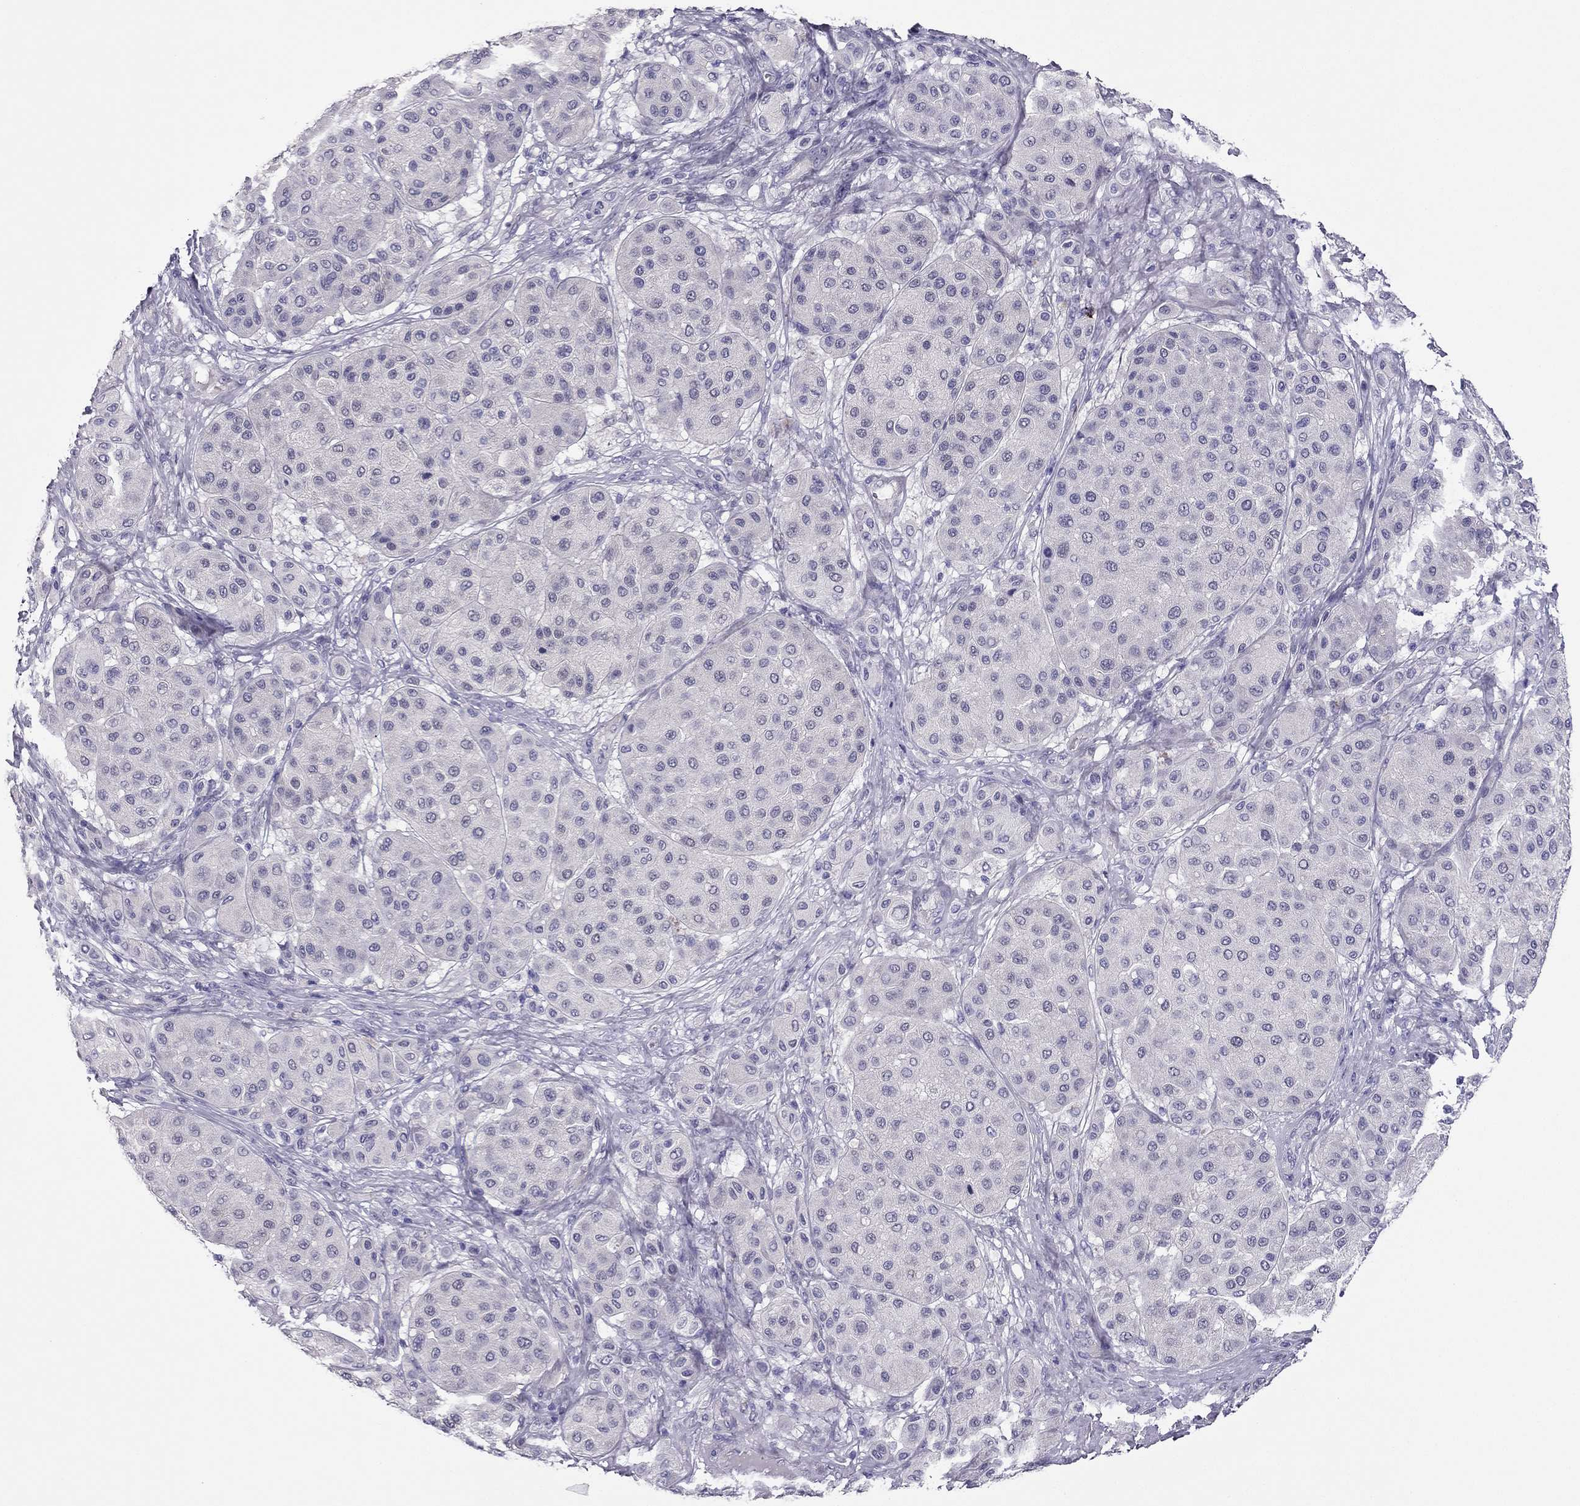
{"staining": {"intensity": "negative", "quantity": "none", "location": "none"}, "tissue": "melanoma", "cell_type": "Tumor cells", "image_type": "cancer", "snomed": [{"axis": "morphology", "description": "Malignant melanoma, Metastatic site"}, {"axis": "topography", "description": "Smooth muscle"}], "caption": "Image shows no significant protein expression in tumor cells of melanoma. The staining was performed using DAB to visualize the protein expression in brown, while the nuclei were stained in blue with hematoxylin (Magnification: 20x).", "gene": "PDE6A", "patient": {"sex": "male", "age": 41}}